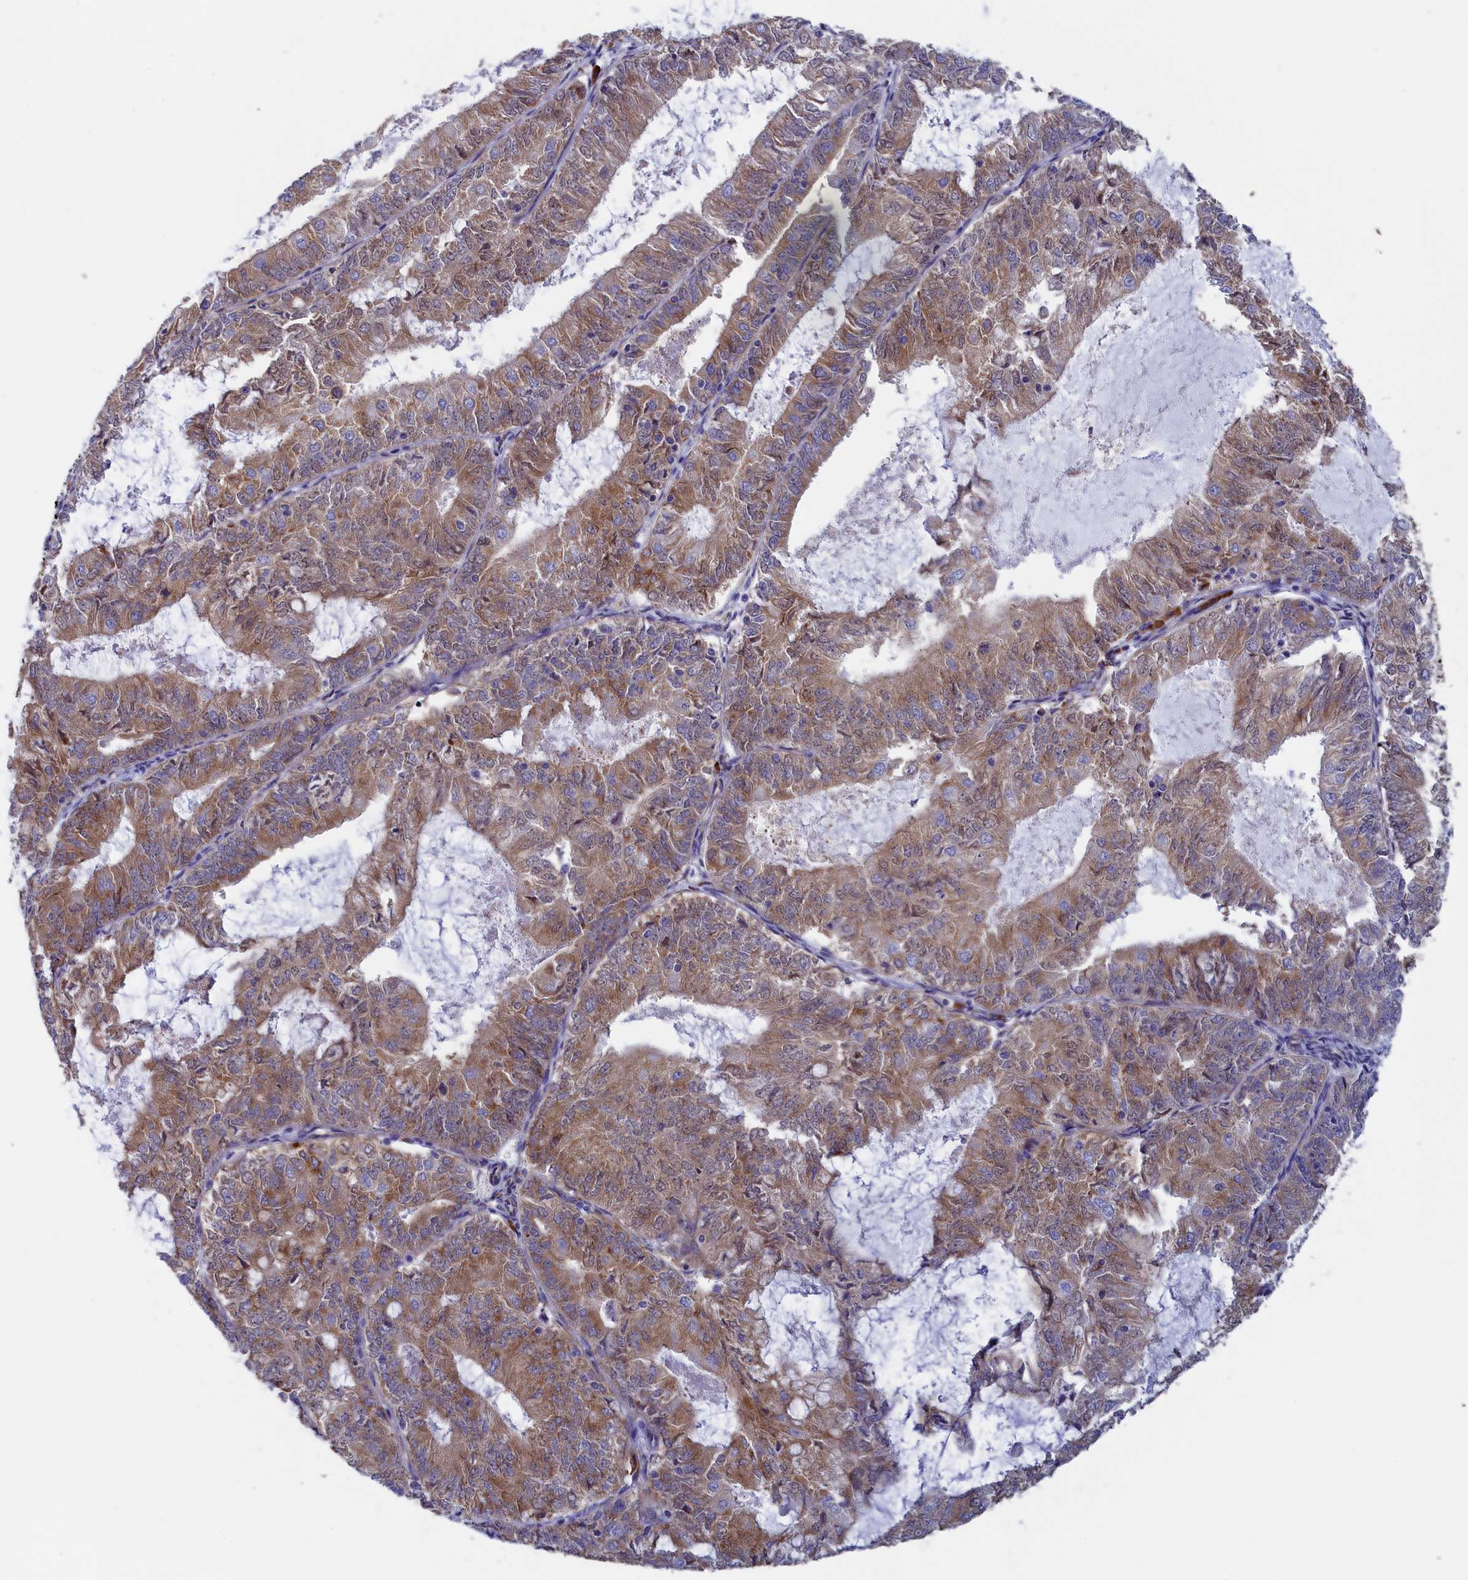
{"staining": {"intensity": "moderate", "quantity": "25%-75%", "location": "cytoplasmic/membranous,nuclear"}, "tissue": "endometrial cancer", "cell_type": "Tumor cells", "image_type": "cancer", "snomed": [{"axis": "morphology", "description": "Adenocarcinoma, NOS"}, {"axis": "topography", "description": "Endometrium"}], "caption": "There is medium levels of moderate cytoplasmic/membranous and nuclear staining in tumor cells of endometrial cancer (adenocarcinoma), as demonstrated by immunohistochemical staining (brown color).", "gene": "CCDC68", "patient": {"sex": "female", "age": 57}}